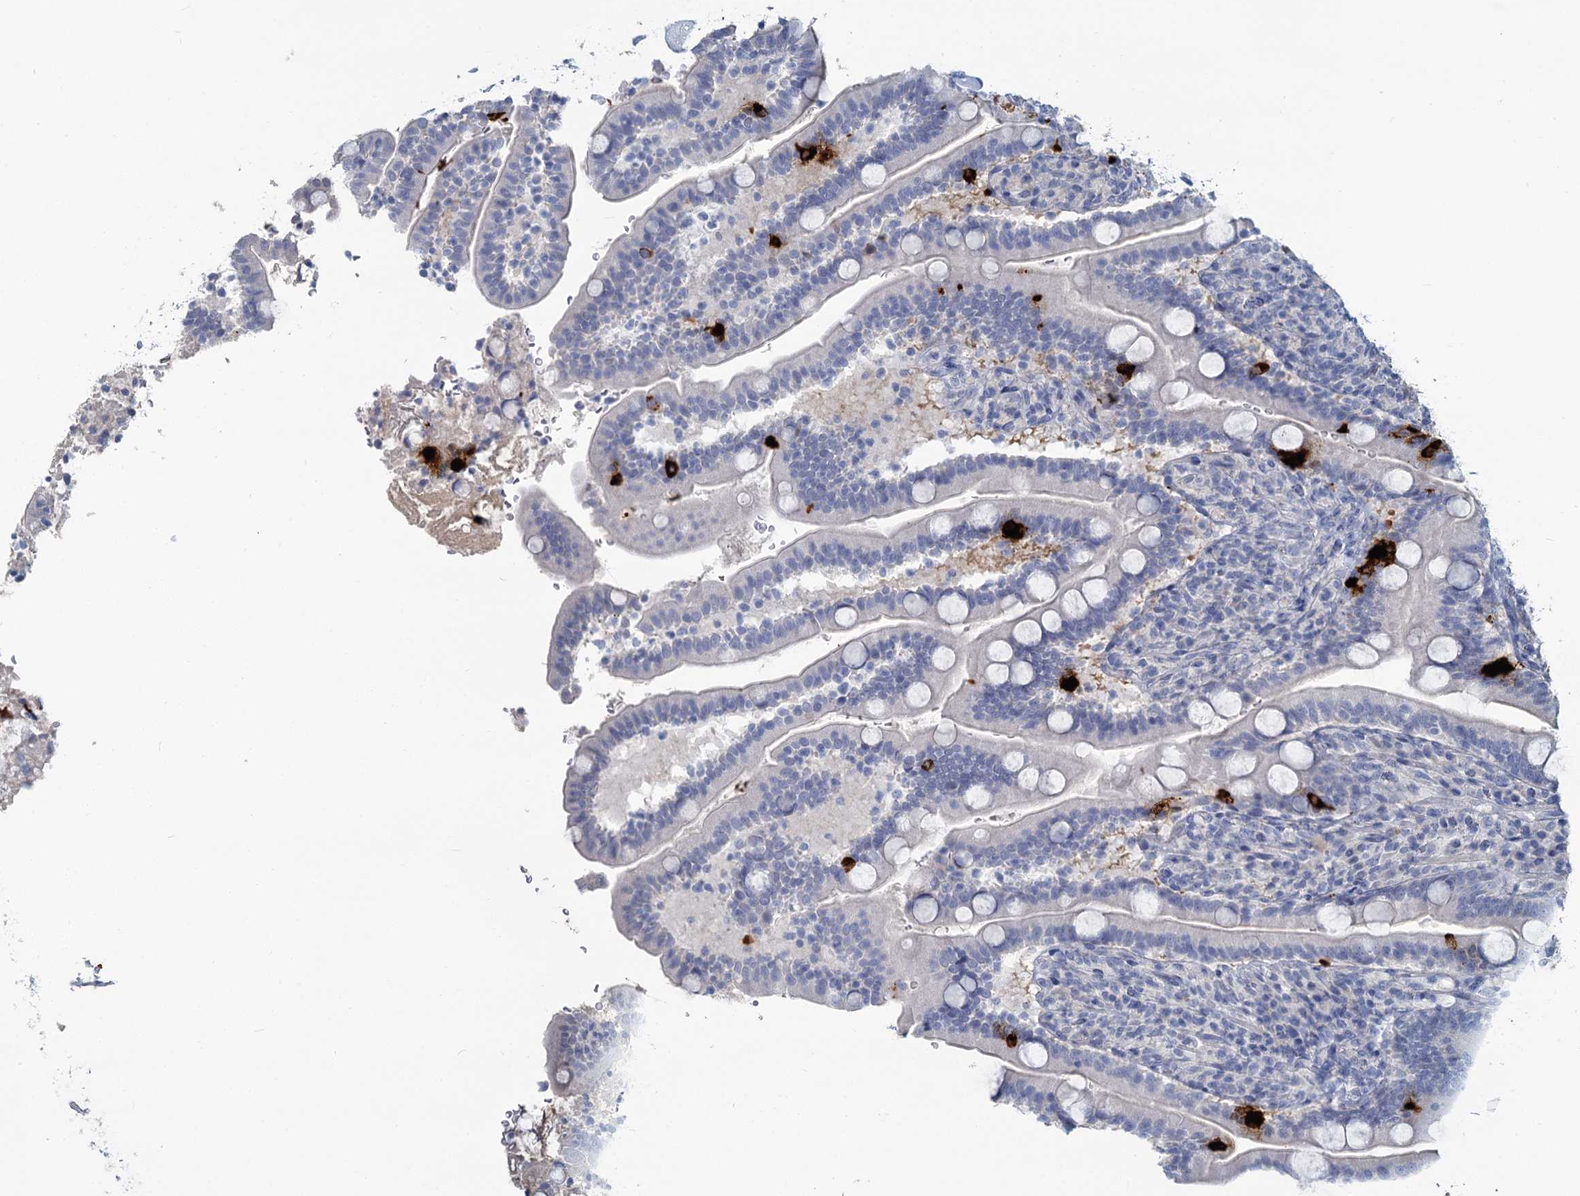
{"staining": {"intensity": "strong", "quantity": "<25%", "location": "cytoplasmic/membranous"}, "tissue": "duodenum", "cell_type": "Glandular cells", "image_type": "normal", "snomed": [{"axis": "morphology", "description": "Normal tissue, NOS"}, {"axis": "topography", "description": "Duodenum"}], "caption": "An immunohistochemistry histopathology image of unremarkable tissue is shown. Protein staining in brown highlights strong cytoplasmic/membranous positivity in duodenum within glandular cells.", "gene": "CHGA", "patient": {"sex": "male", "age": 35}}